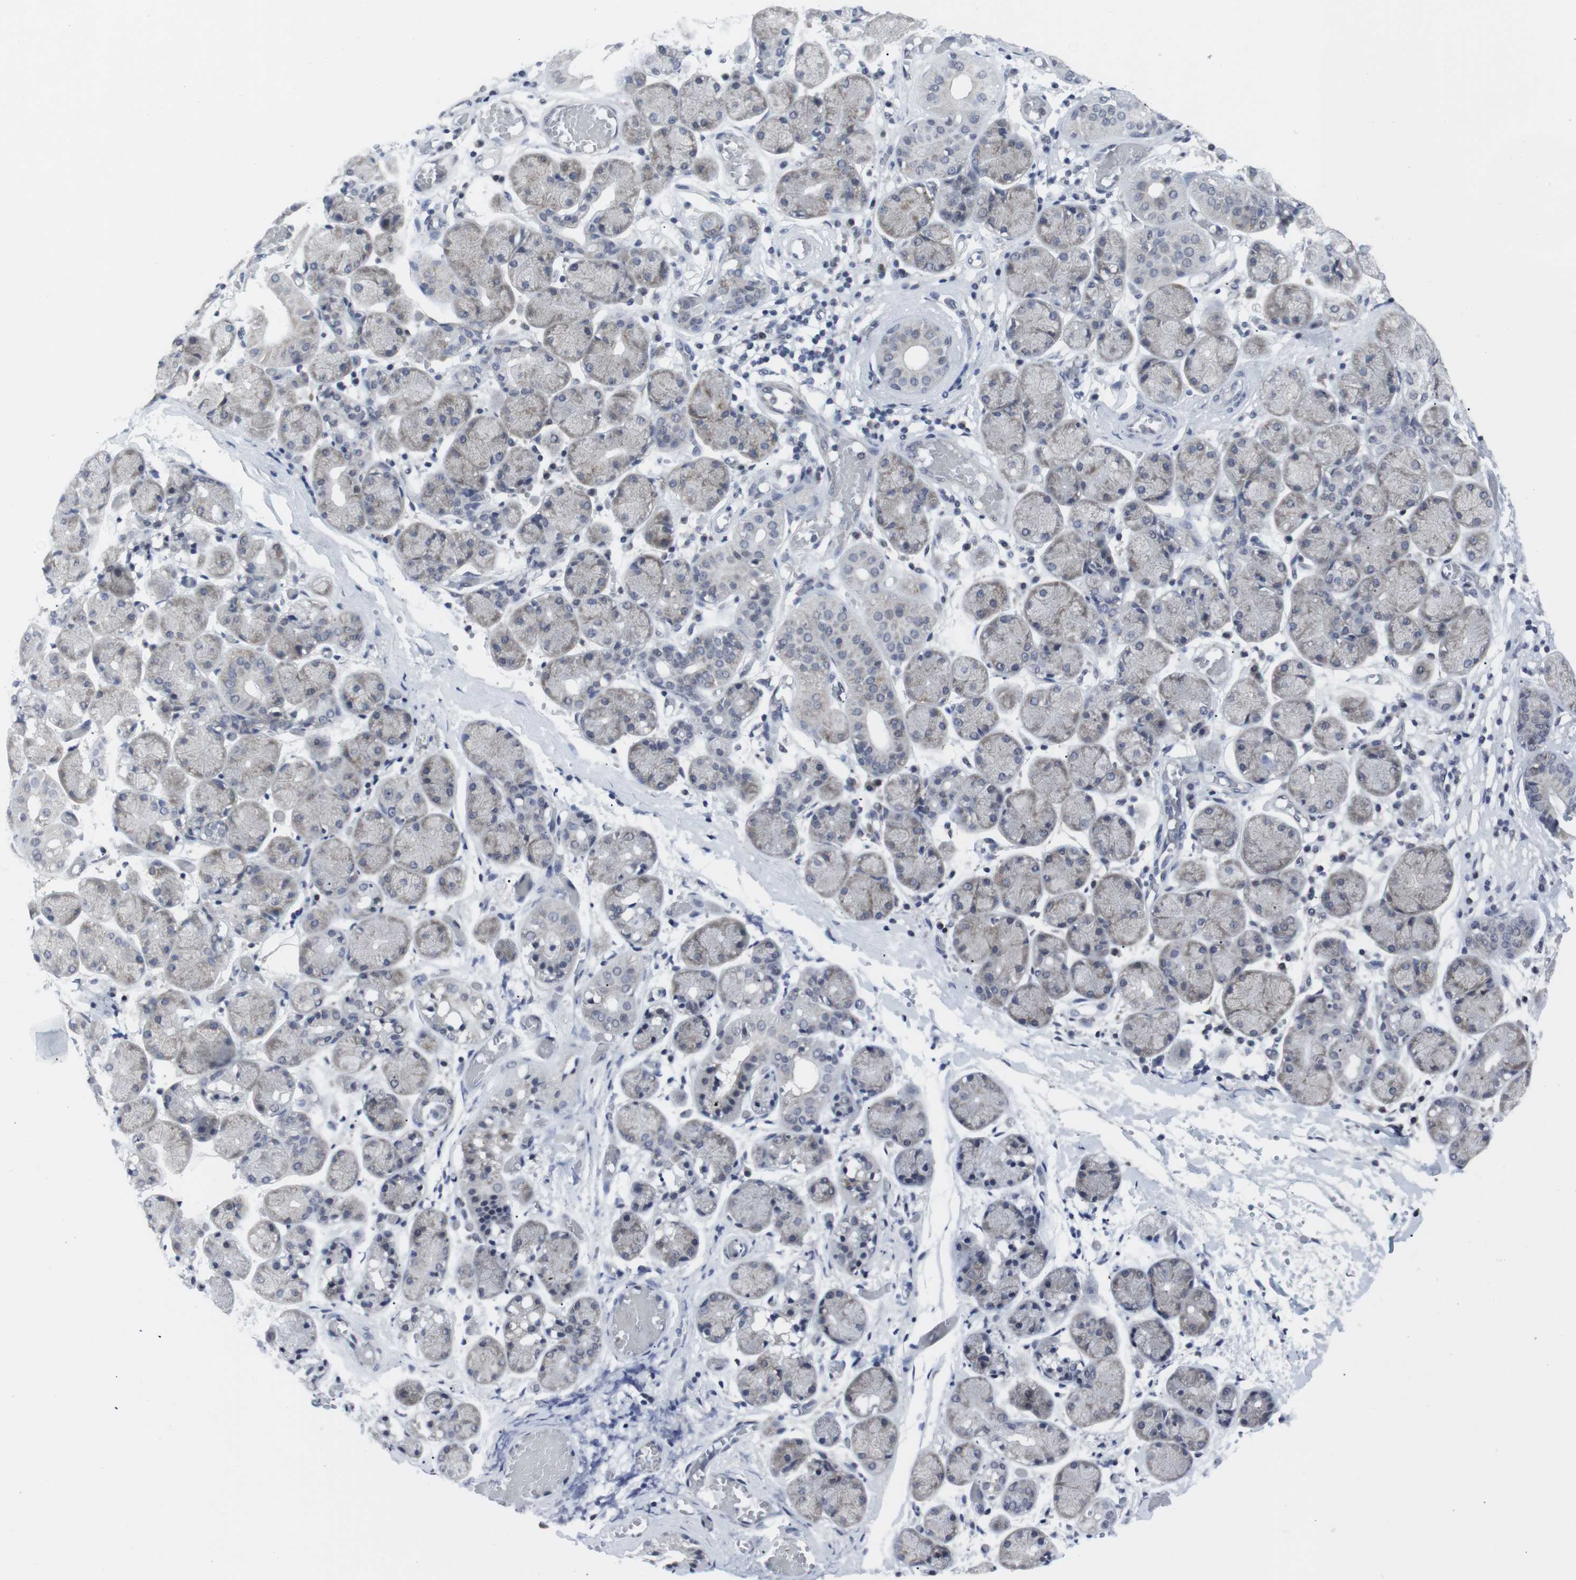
{"staining": {"intensity": "weak", "quantity": "25%-75%", "location": "cytoplasmic/membranous"}, "tissue": "salivary gland", "cell_type": "Glandular cells", "image_type": "normal", "snomed": [{"axis": "morphology", "description": "Normal tissue, NOS"}, {"axis": "topography", "description": "Salivary gland"}], "caption": "IHC of unremarkable human salivary gland demonstrates low levels of weak cytoplasmic/membranous expression in about 25%-75% of glandular cells.", "gene": "GEMIN2", "patient": {"sex": "female", "age": 24}}